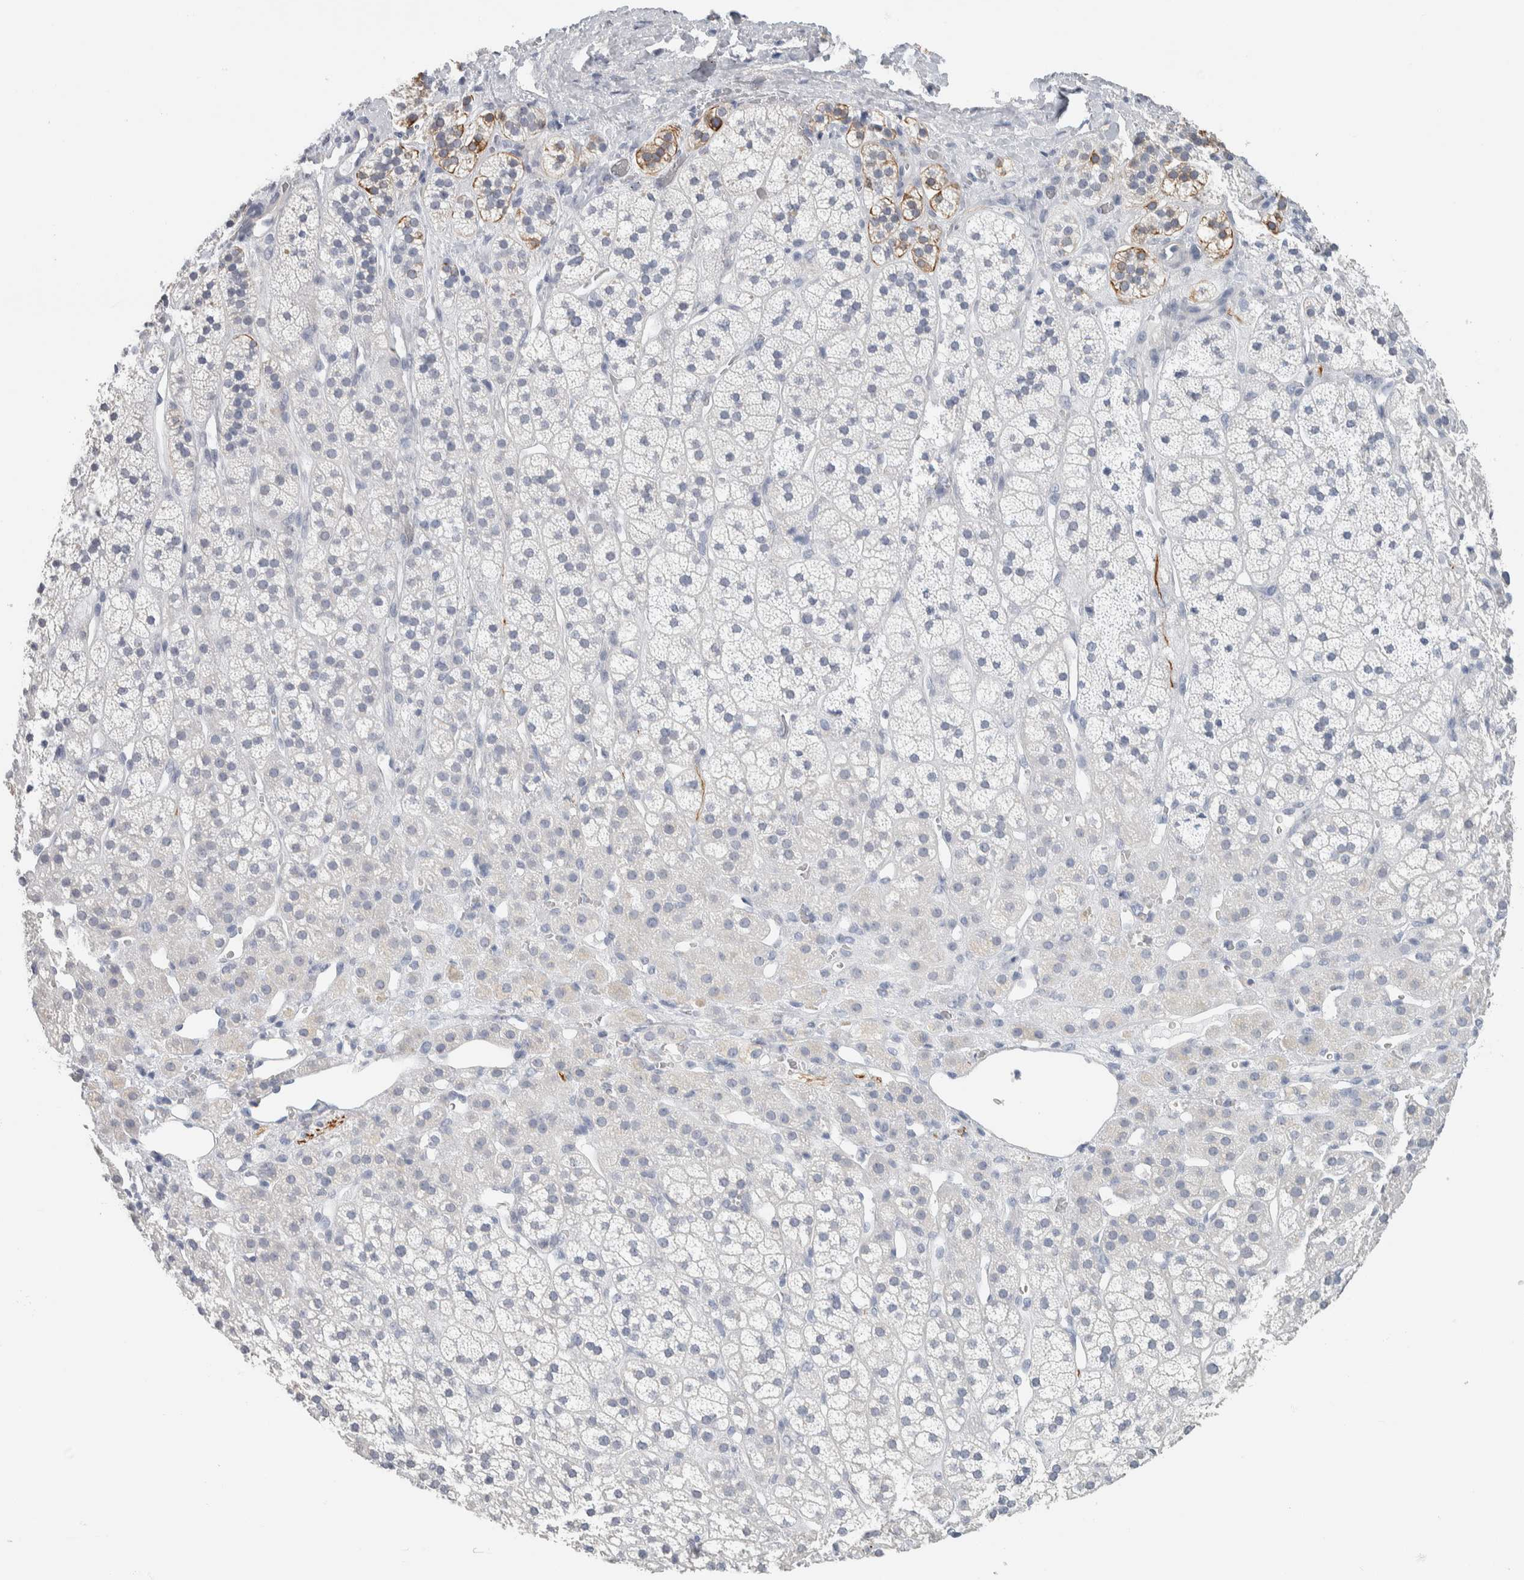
{"staining": {"intensity": "weak", "quantity": "<25%", "location": "cytoplasmic/membranous"}, "tissue": "adrenal gland", "cell_type": "Glandular cells", "image_type": "normal", "snomed": [{"axis": "morphology", "description": "Normal tissue, NOS"}, {"axis": "topography", "description": "Adrenal gland"}], "caption": "IHC of unremarkable adrenal gland reveals no positivity in glandular cells. (DAB immunohistochemistry, high magnification).", "gene": "NEFM", "patient": {"sex": "male", "age": 56}}